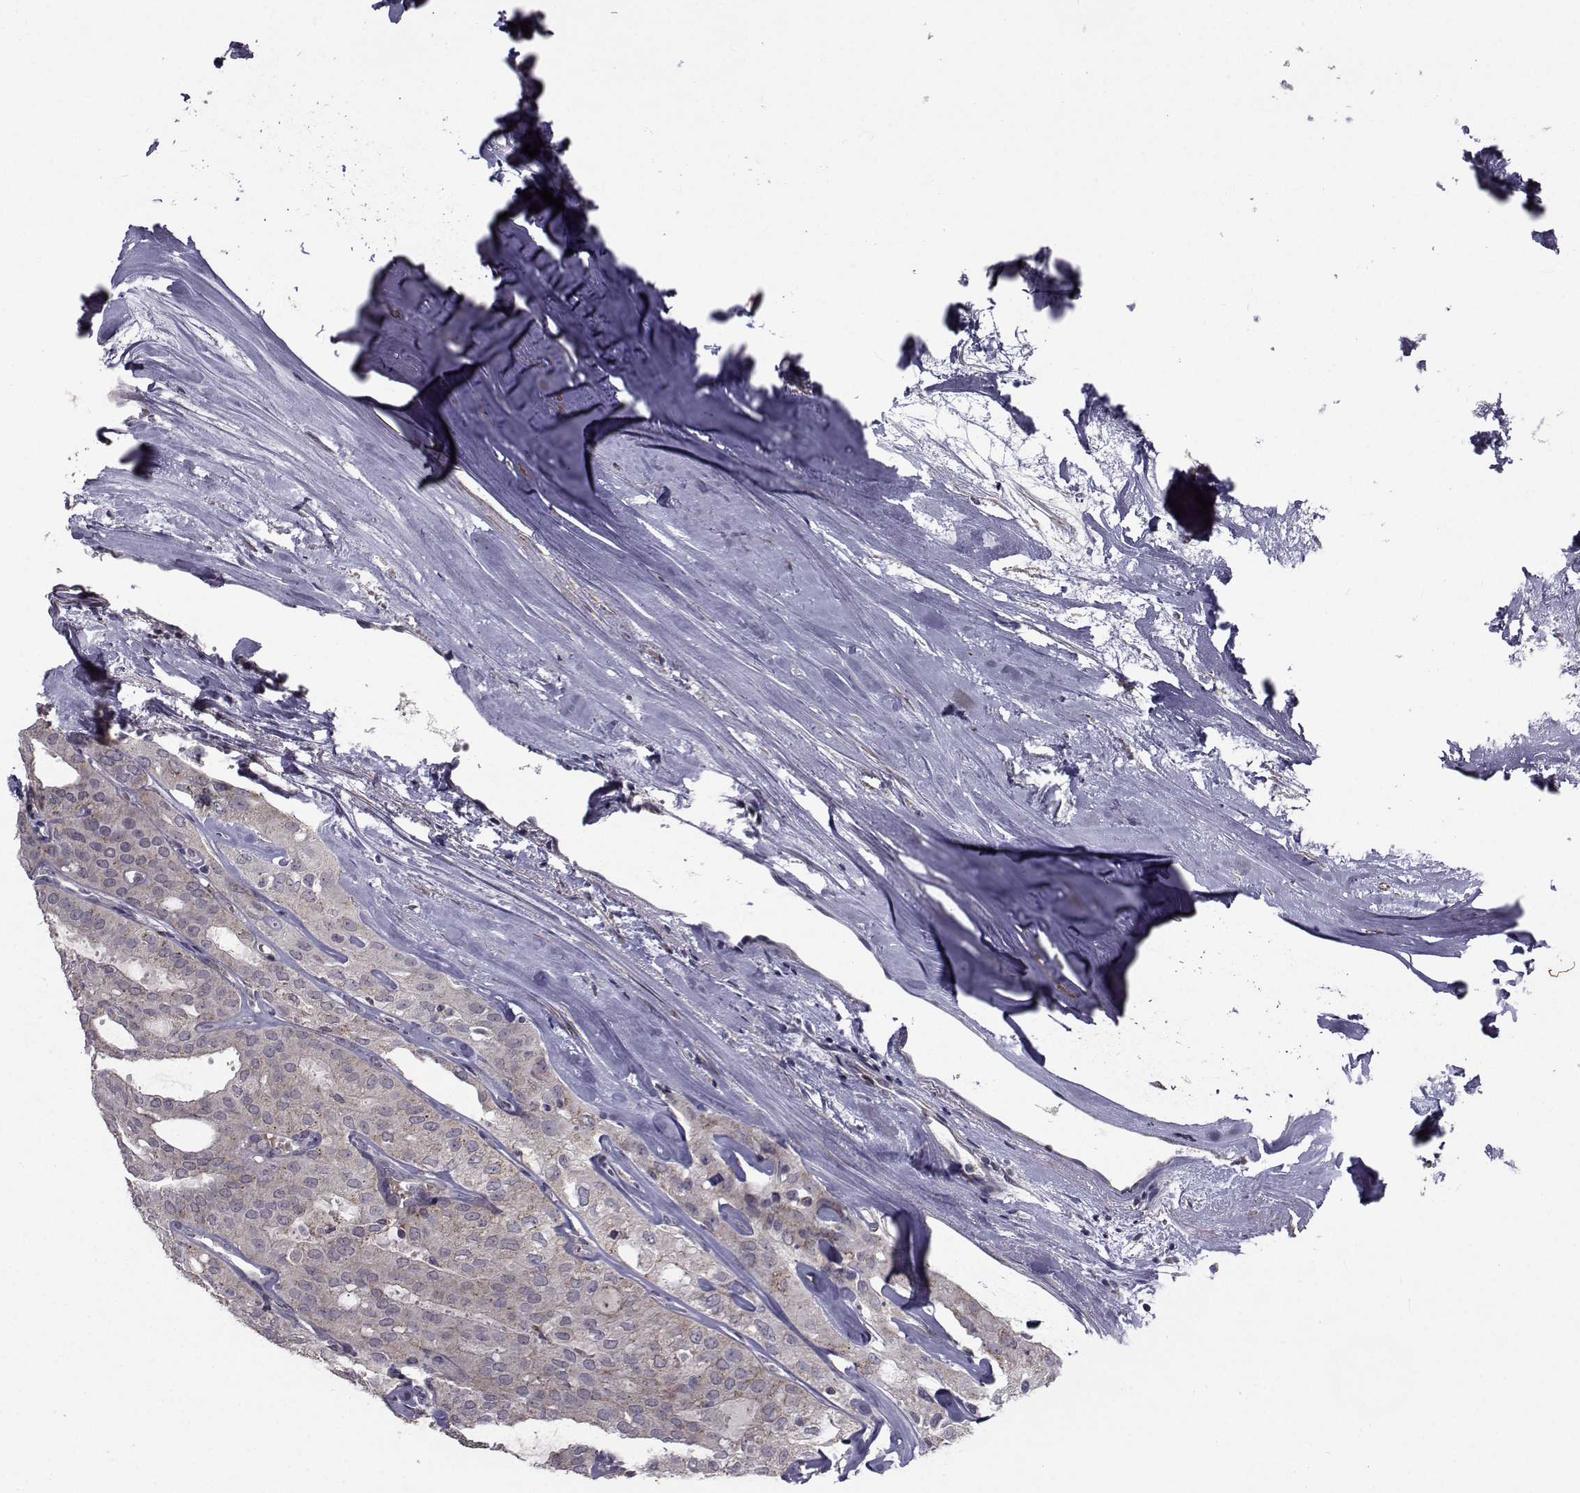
{"staining": {"intensity": "negative", "quantity": "none", "location": "none"}, "tissue": "thyroid cancer", "cell_type": "Tumor cells", "image_type": "cancer", "snomed": [{"axis": "morphology", "description": "Follicular adenoma carcinoma, NOS"}, {"axis": "topography", "description": "Thyroid gland"}], "caption": "Image shows no significant protein staining in tumor cells of thyroid follicular adenoma carcinoma.", "gene": "FDXR", "patient": {"sex": "male", "age": 75}}